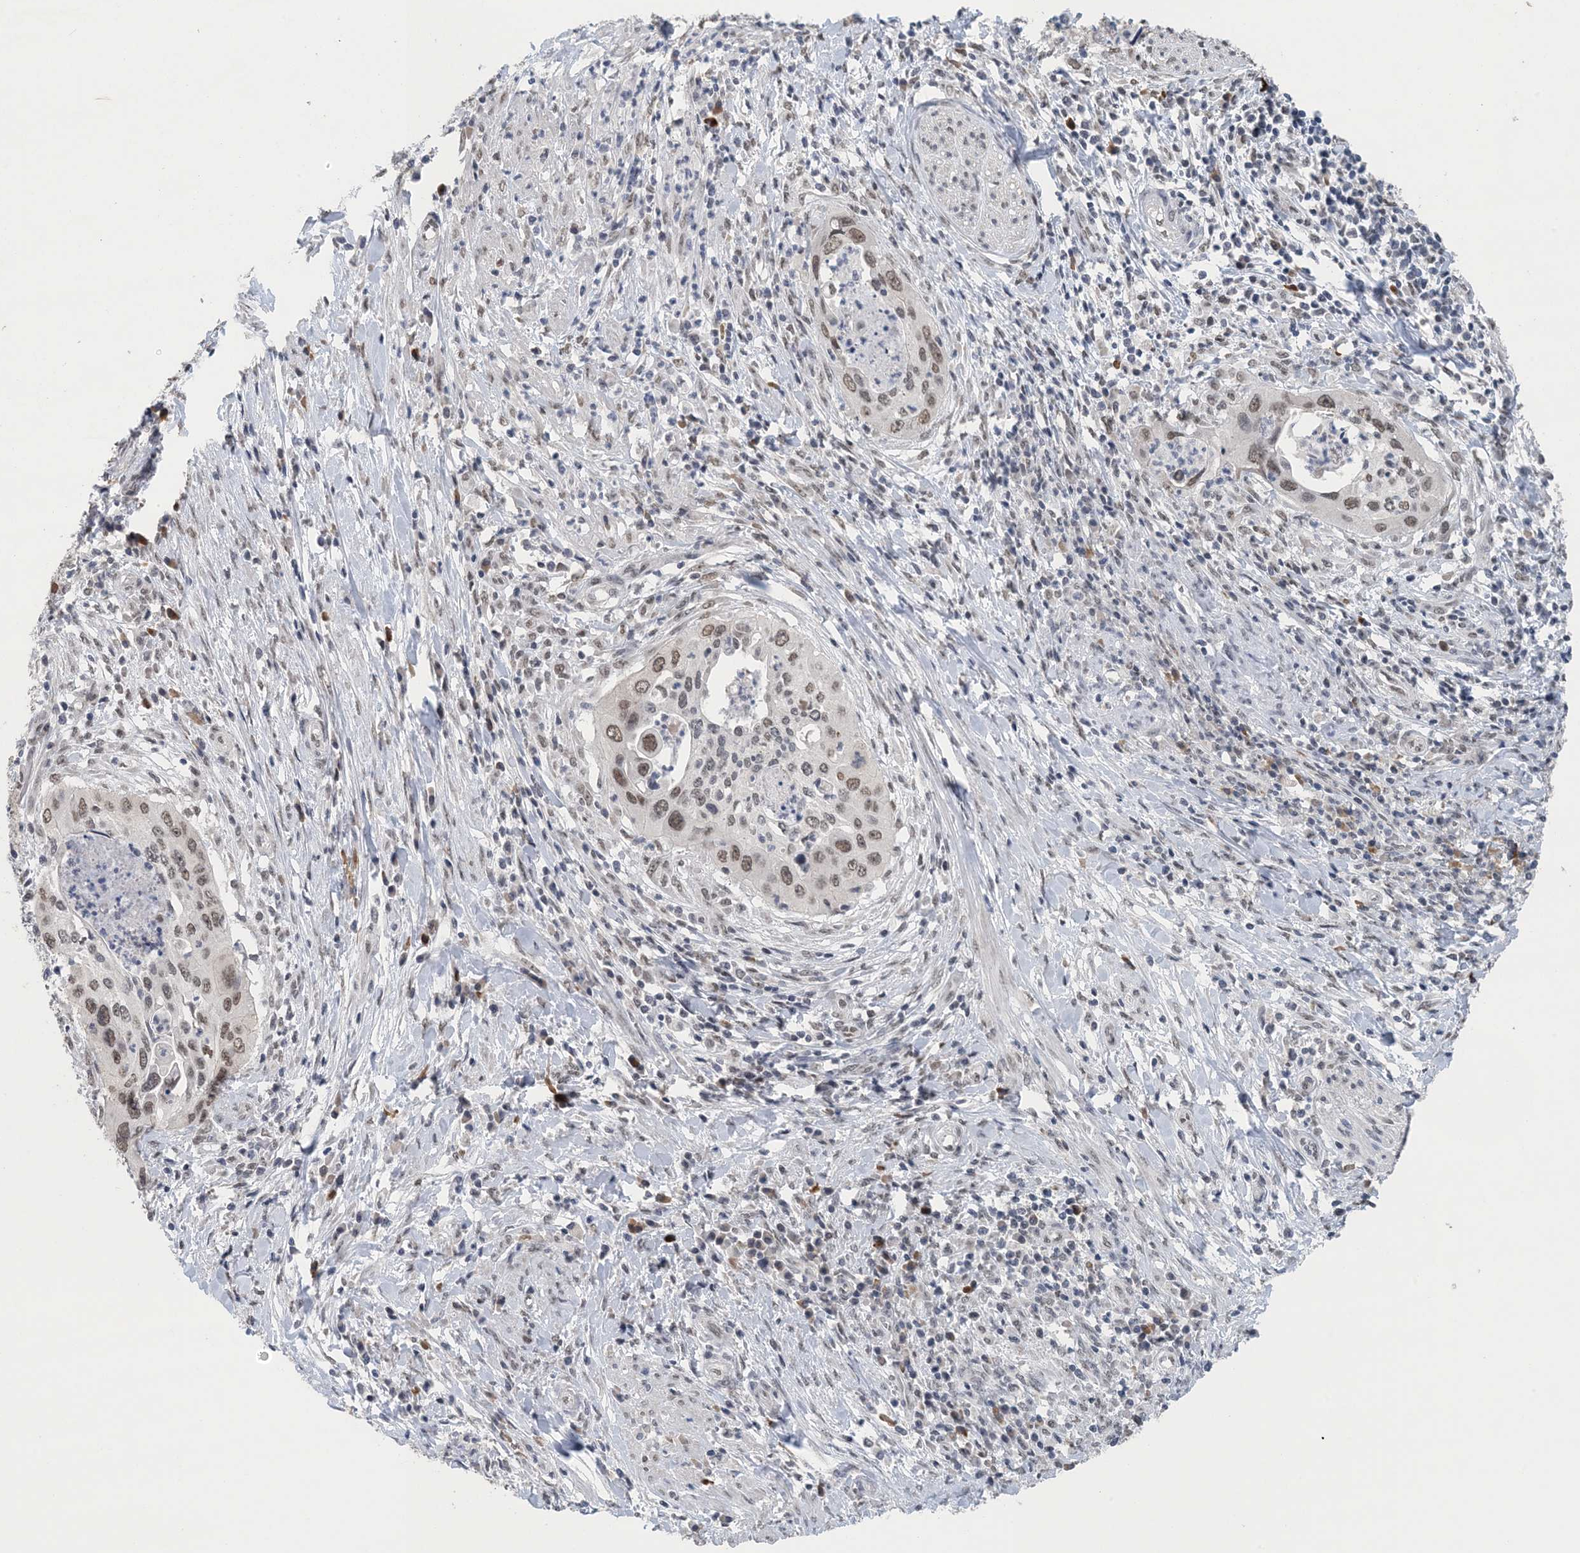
{"staining": {"intensity": "moderate", "quantity": "25%-75%", "location": "nuclear"}, "tissue": "cervical cancer", "cell_type": "Tumor cells", "image_type": "cancer", "snomed": [{"axis": "morphology", "description": "Squamous cell carcinoma, NOS"}, {"axis": "topography", "description": "Cervix"}], "caption": "A brown stain highlights moderate nuclear positivity of a protein in human squamous cell carcinoma (cervical) tumor cells.", "gene": "MBD2", "patient": {"sex": "female", "age": 38}}